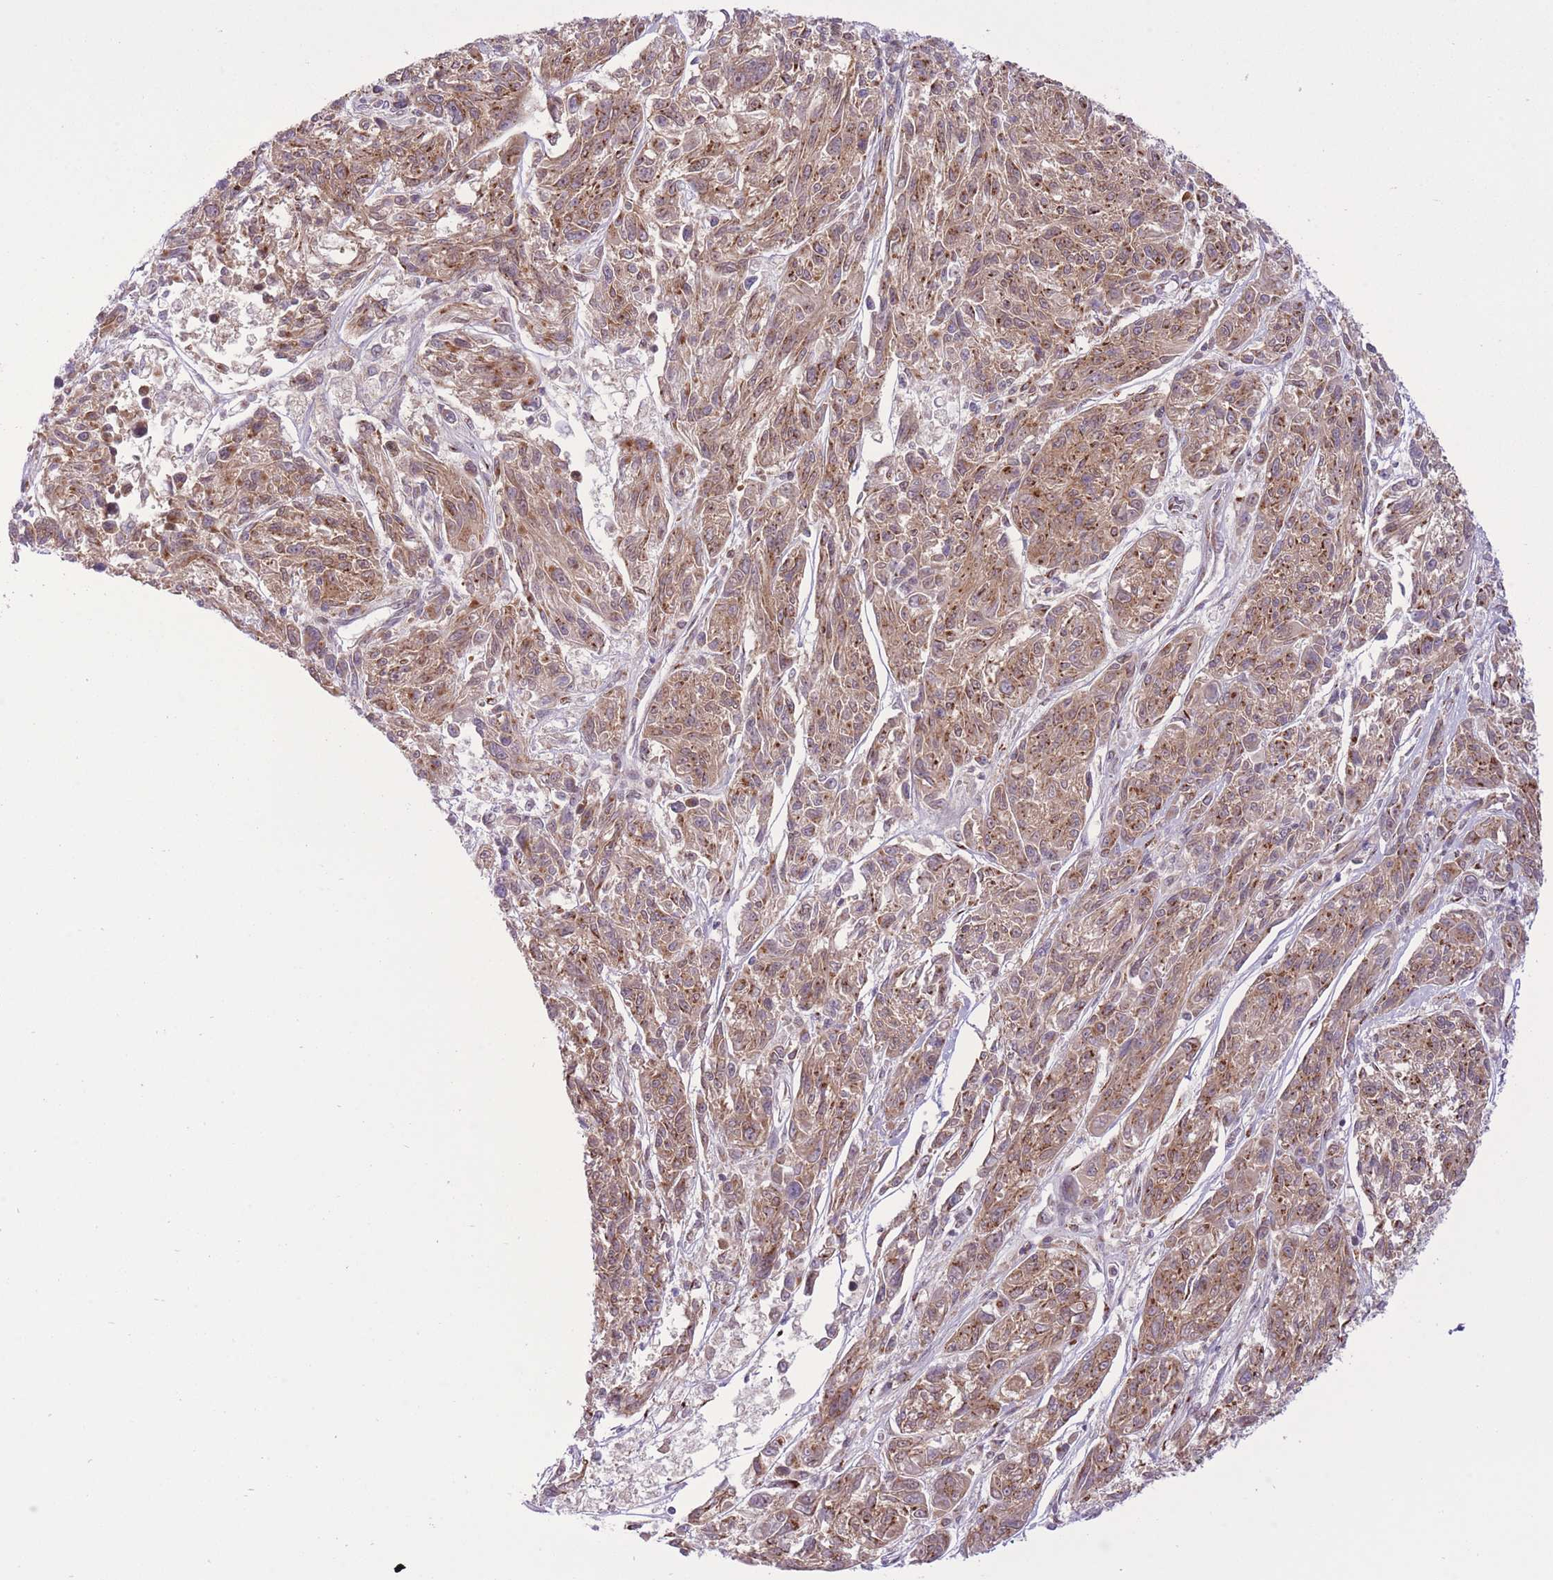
{"staining": {"intensity": "moderate", "quantity": ">75%", "location": "cytoplasmic/membranous"}, "tissue": "melanoma", "cell_type": "Tumor cells", "image_type": "cancer", "snomed": [{"axis": "morphology", "description": "Malignant melanoma, NOS"}, {"axis": "topography", "description": "Skin"}], "caption": "Immunohistochemistry (DAB) staining of melanoma displays moderate cytoplasmic/membranous protein positivity in about >75% of tumor cells. The staining was performed using DAB to visualize the protein expression in brown, while the nuclei were stained in blue with hematoxylin (Magnification: 20x).", "gene": "ZBED5", "patient": {"sex": "male", "age": 53}}